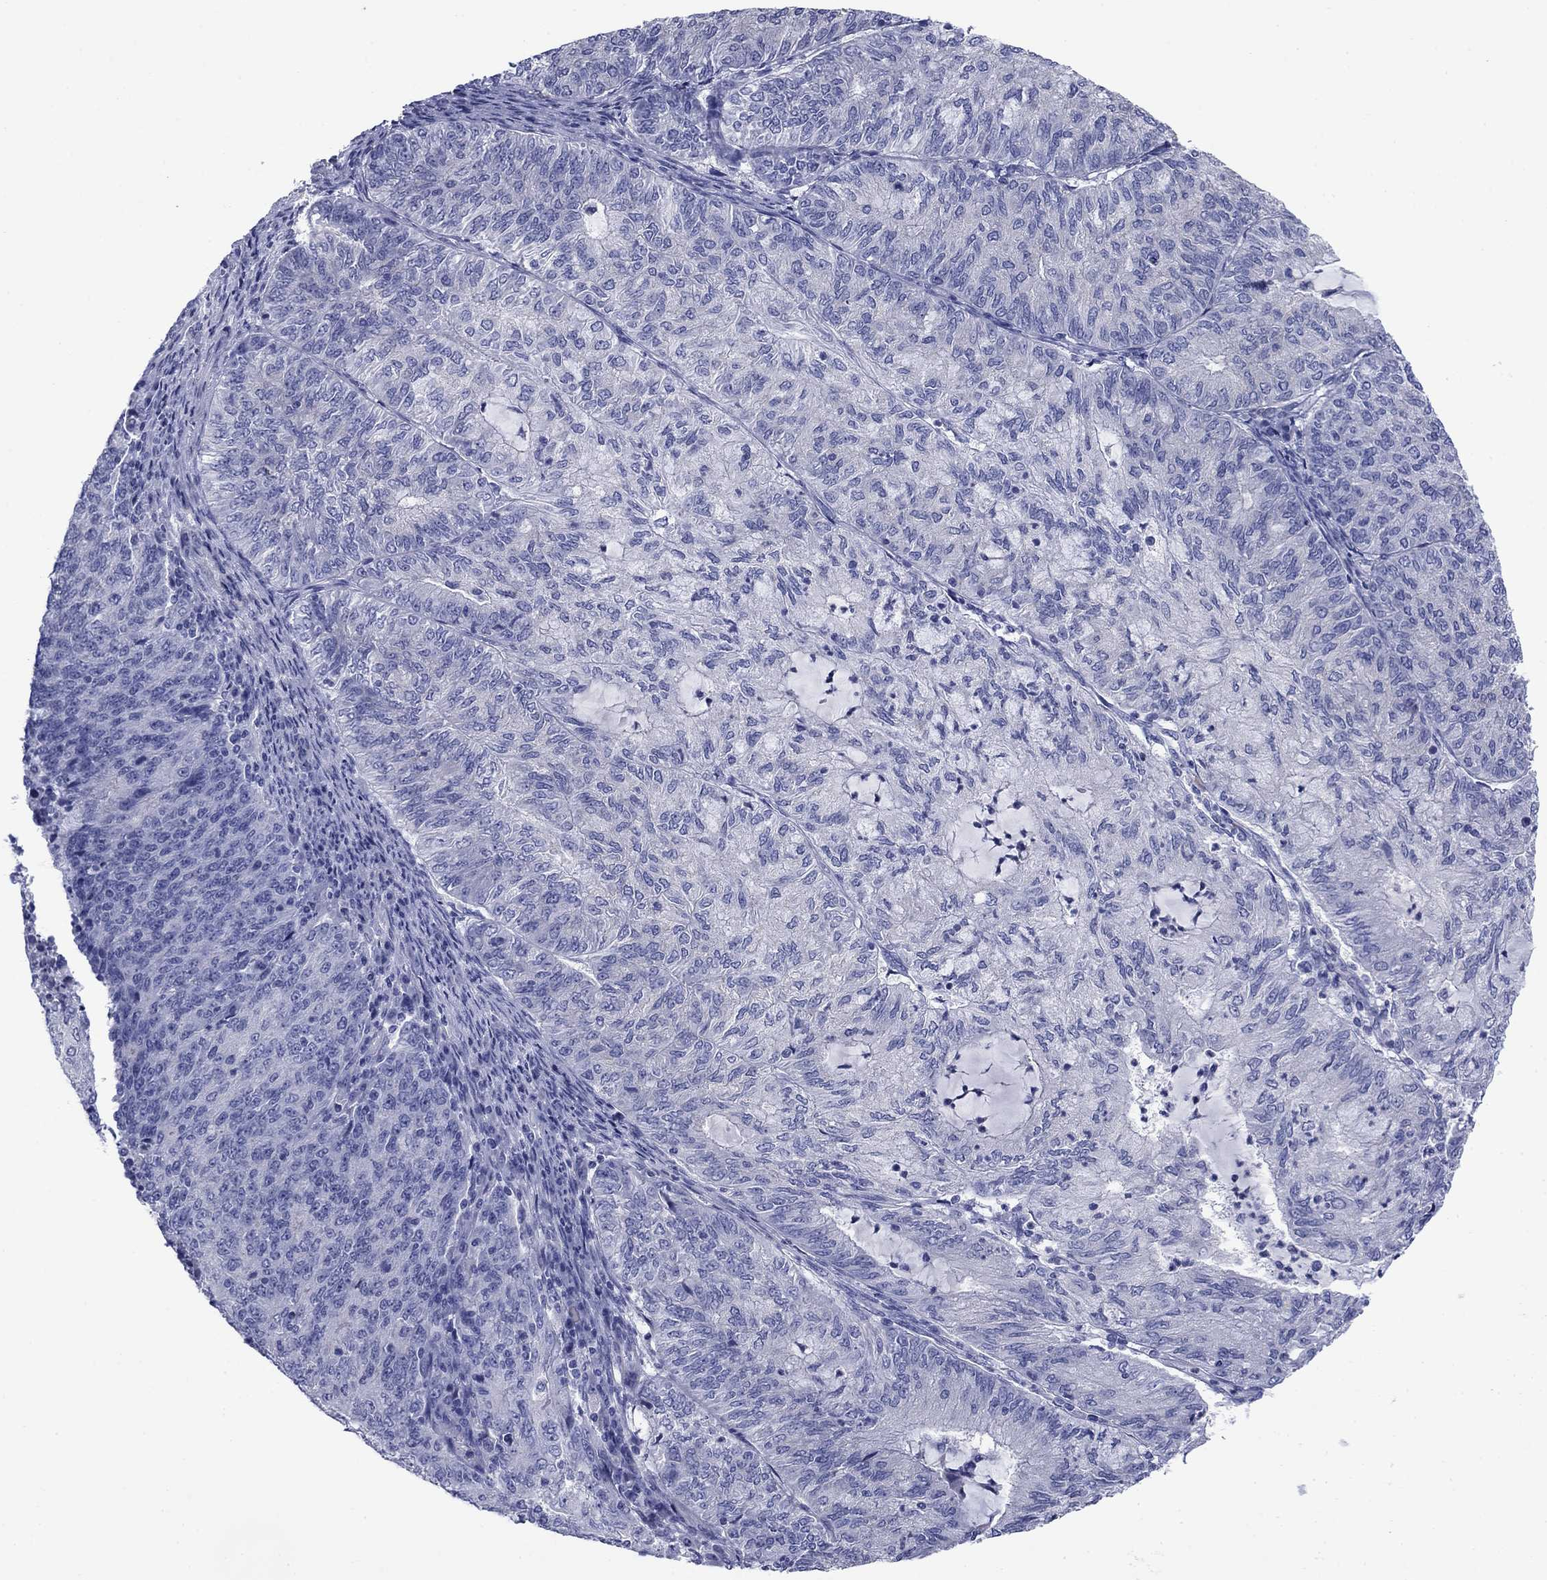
{"staining": {"intensity": "negative", "quantity": "none", "location": "none"}, "tissue": "endometrial cancer", "cell_type": "Tumor cells", "image_type": "cancer", "snomed": [{"axis": "morphology", "description": "Adenocarcinoma, NOS"}, {"axis": "topography", "description": "Endometrium"}], "caption": "Human endometrial cancer stained for a protein using IHC shows no positivity in tumor cells.", "gene": "PRKCG", "patient": {"sex": "female", "age": 82}}